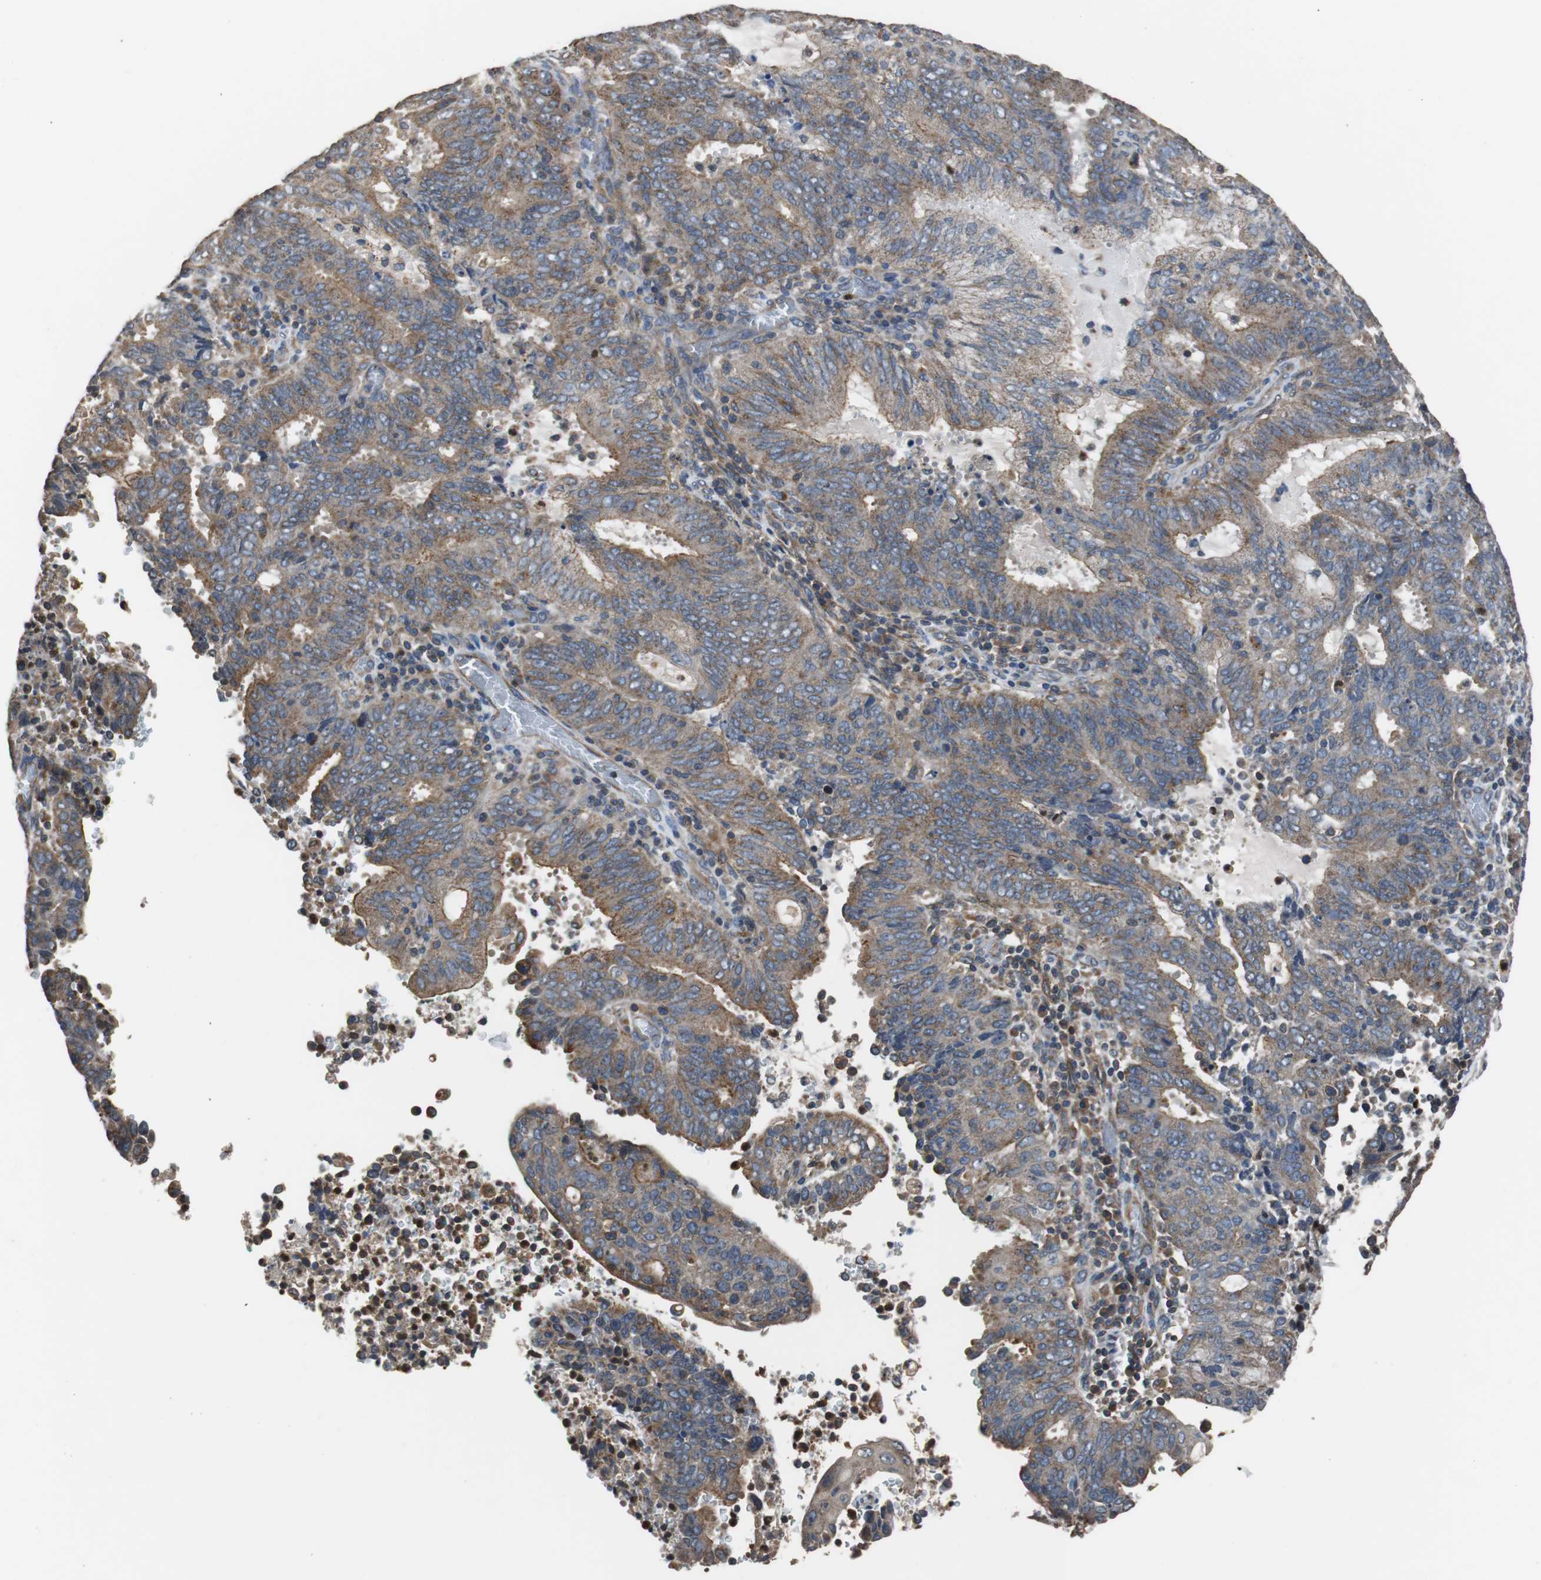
{"staining": {"intensity": "moderate", "quantity": ">75%", "location": "cytoplasmic/membranous"}, "tissue": "cervical cancer", "cell_type": "Tumor cells", "image_type": "cancer", "snomed": [{"axis": "morphology", "description": "Adenocarcinoma, NOS"}, {"axis": "topography", "description": "Cervix"}], "caption": "This photomicrograph shows immunohistochemistry staining of human adenocarcinoma (cervical), with medium moderate cytoplasmic/membranous positivity in approximately >75% of tumor cells.", "gene": "PITRM1", "patient": {"sex": "female", "age": 44}}